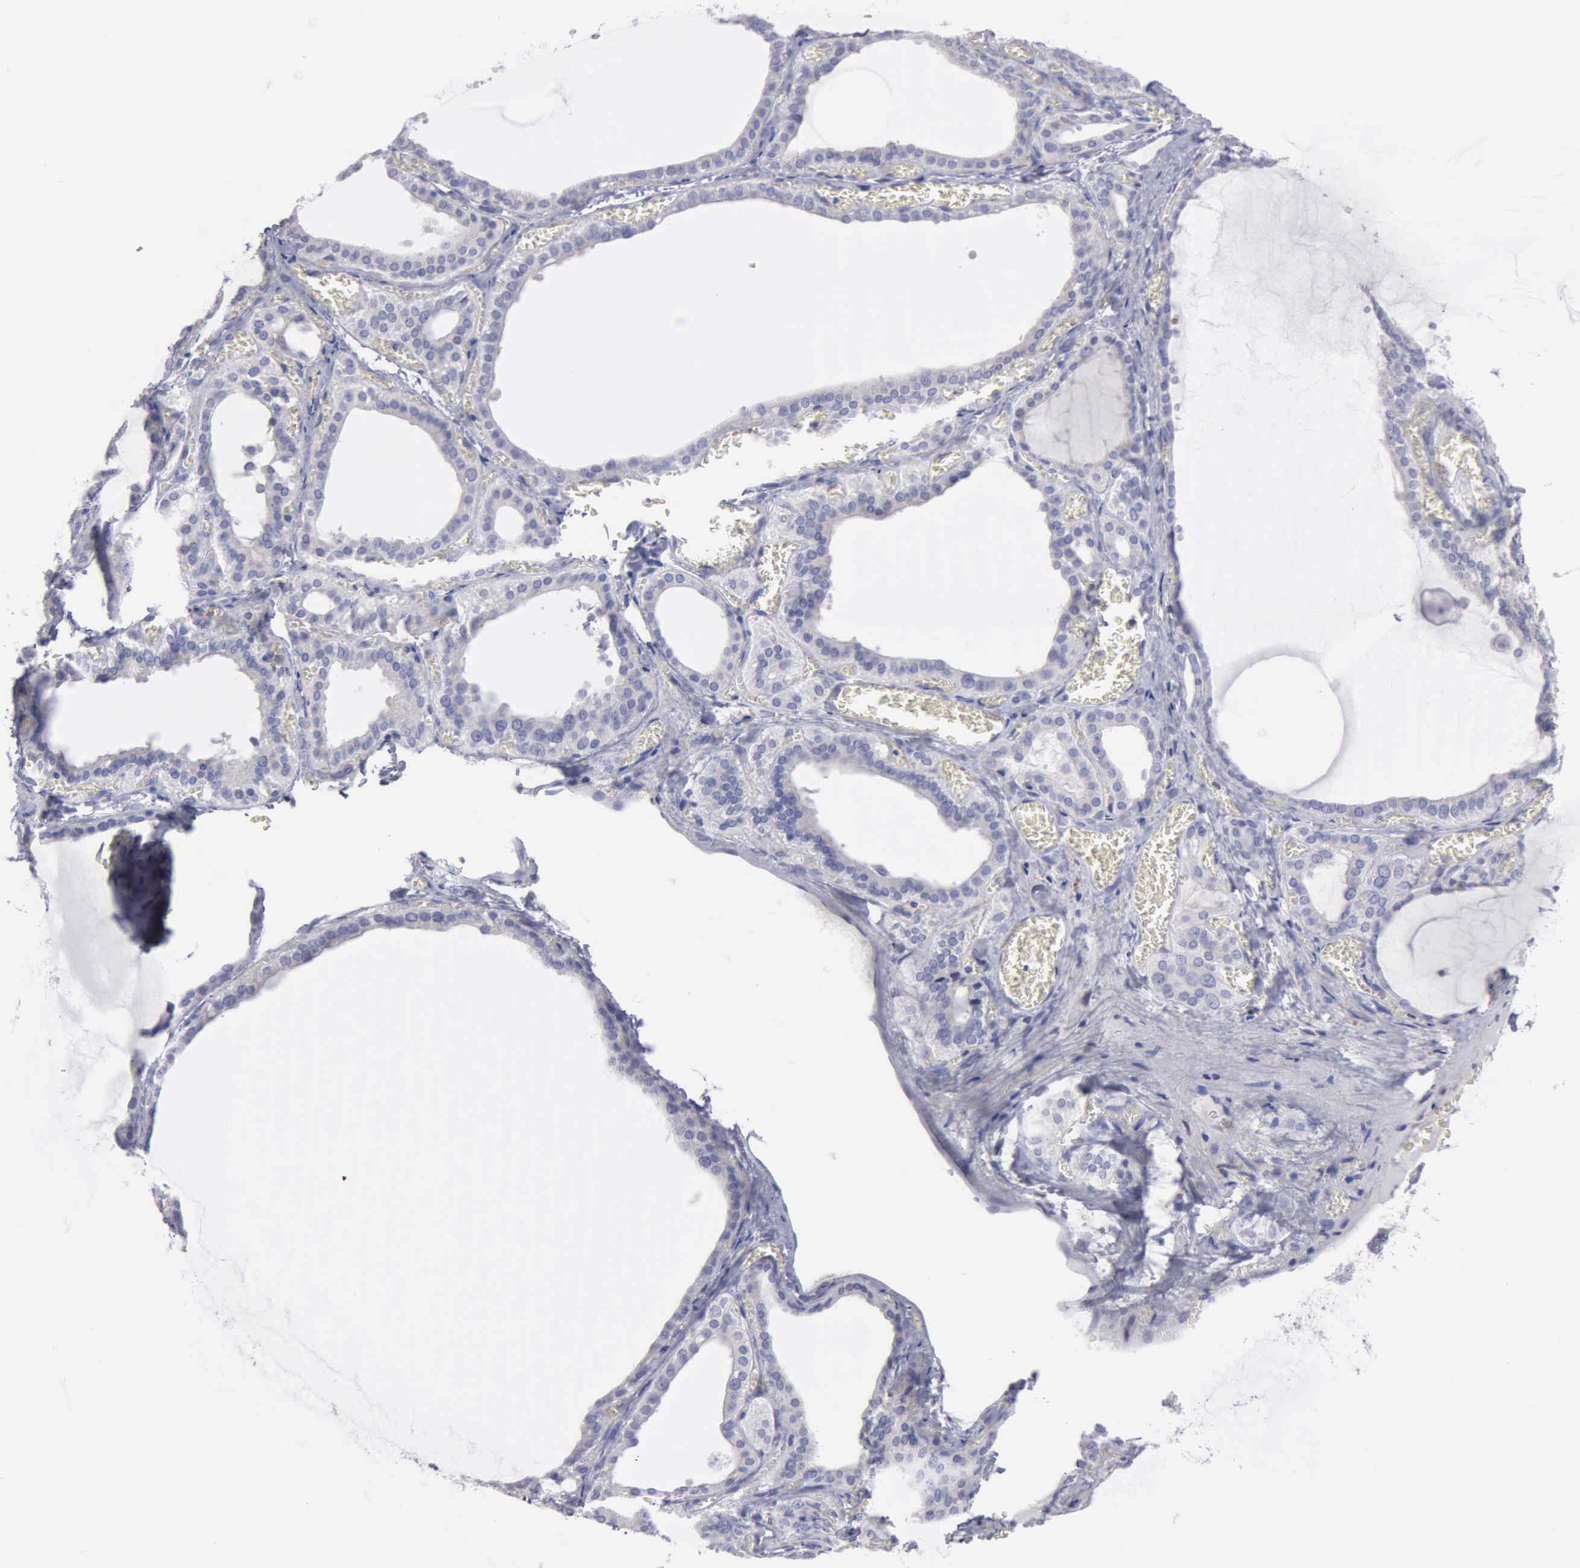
{"staining": {"intensity": "negative", "quantity": "none", "location": "none"}, "tissue": "thyroid gland", "cell_type": "Glandular cells", "image_type": "normal", "snomed": [{"axis": "morphology", "description": "Normal tissue, NOS"}, {"axis": "topography", "description": "Thyroid gland"}], "caption": "Immunohistochemistry (IHC) micrograph of normal thyroid gland: human thyroid gland stained with DAB displays no significant protein staining in glandular cells.", "gene": "TYRP1", "patient": {"sex": "female", "age": 55}}